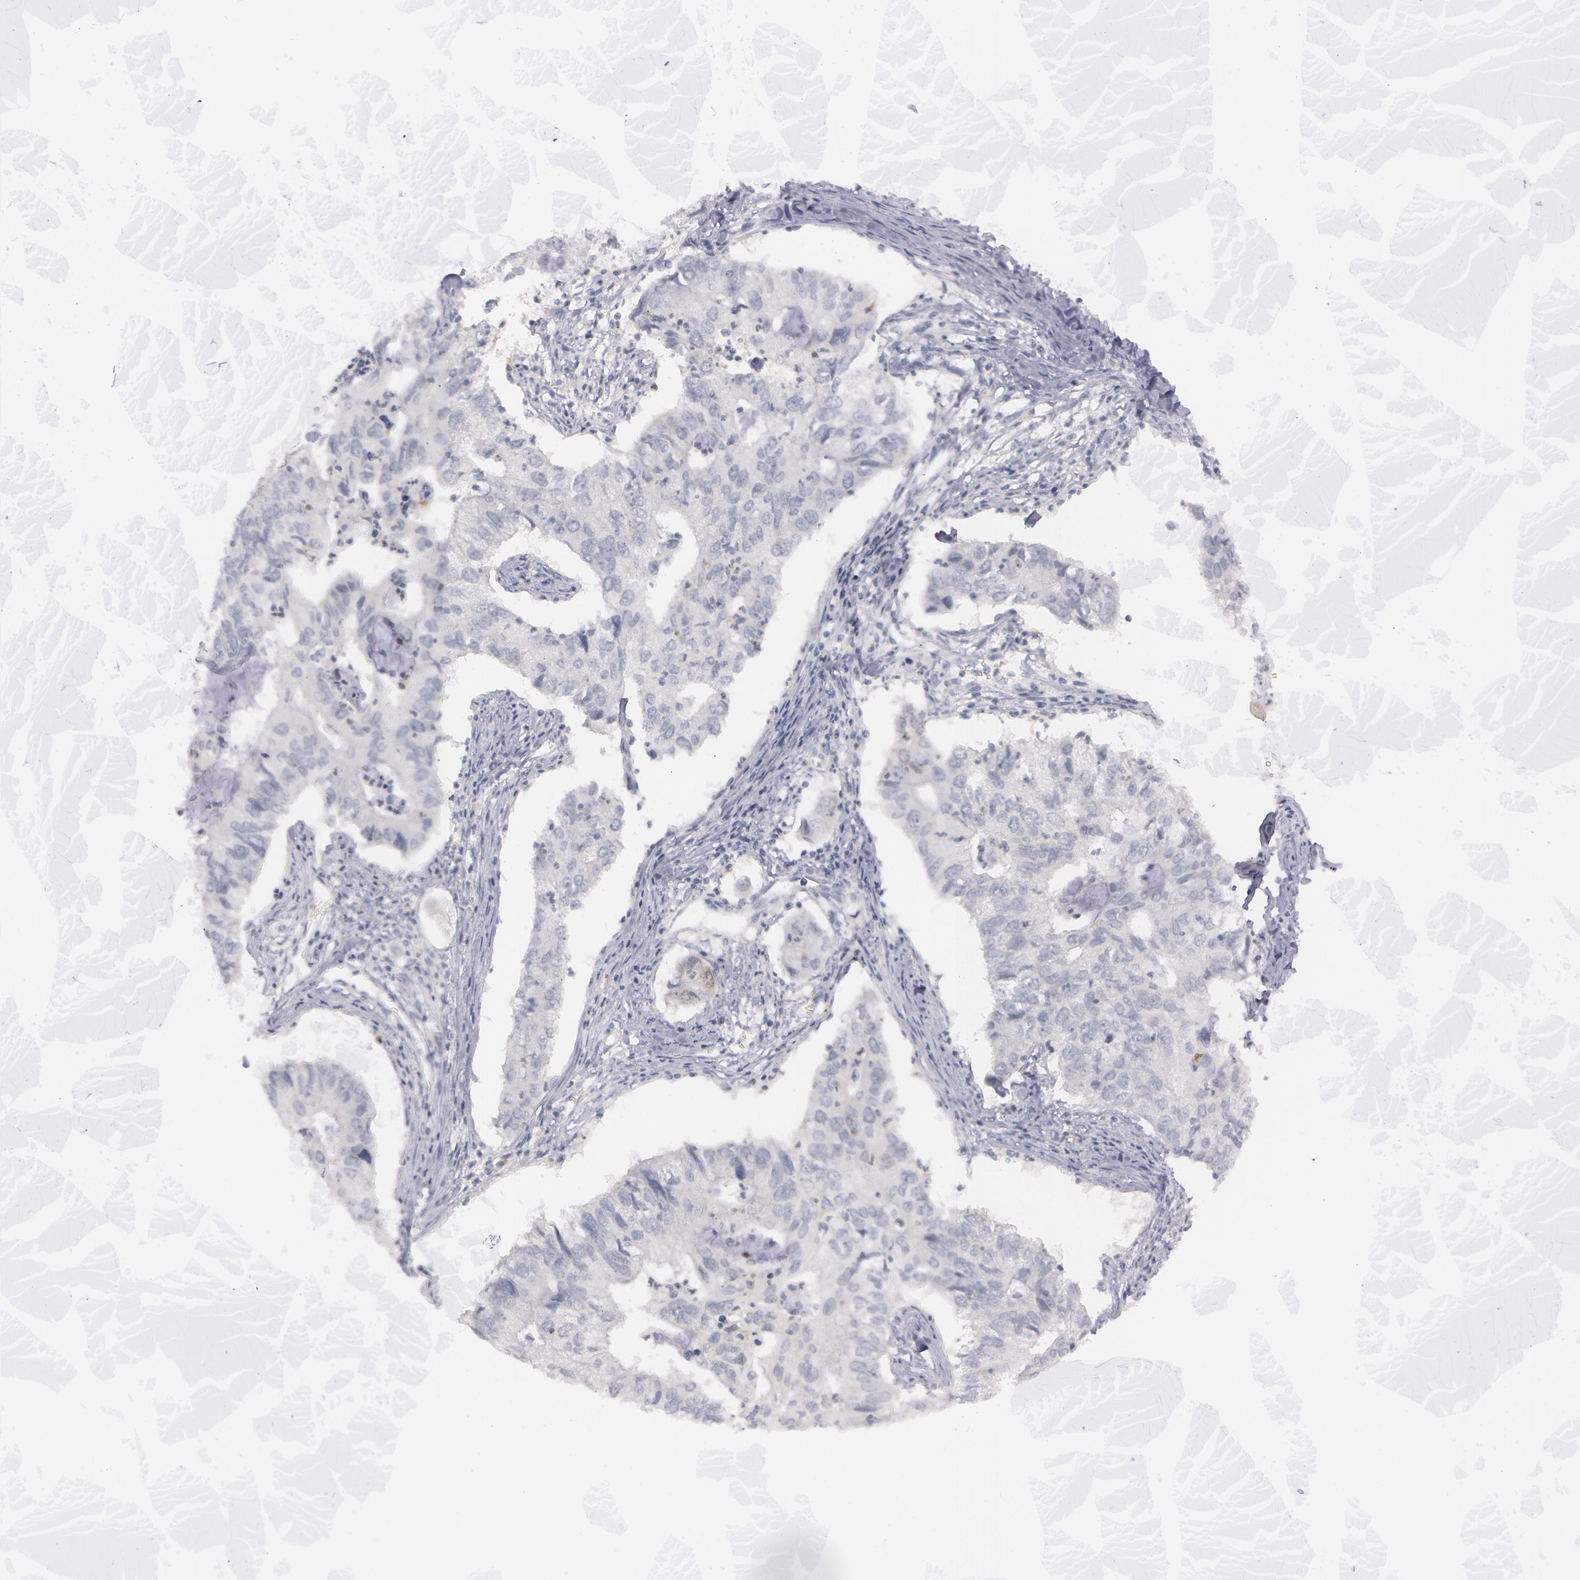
{"staining": {"intensity": "negative", "quantity": "none", "location": "none"}, "tissue": "lung cancer", "cell_type": "Tumor cells", "image_type": "cancer", "snomed": [{"axis": "morphology", "description": "Adenocarcinoma, NOS"}, {"axis": "topography", "description": "Lung"}], "caption": "An image of human adenocarcinoma (lung) is negative for staining in tumor cells. (DAB IHC with hematoxylin counter stain).", "gene": "IL1RN", "patient": {"sex": "male", "age": 48}}